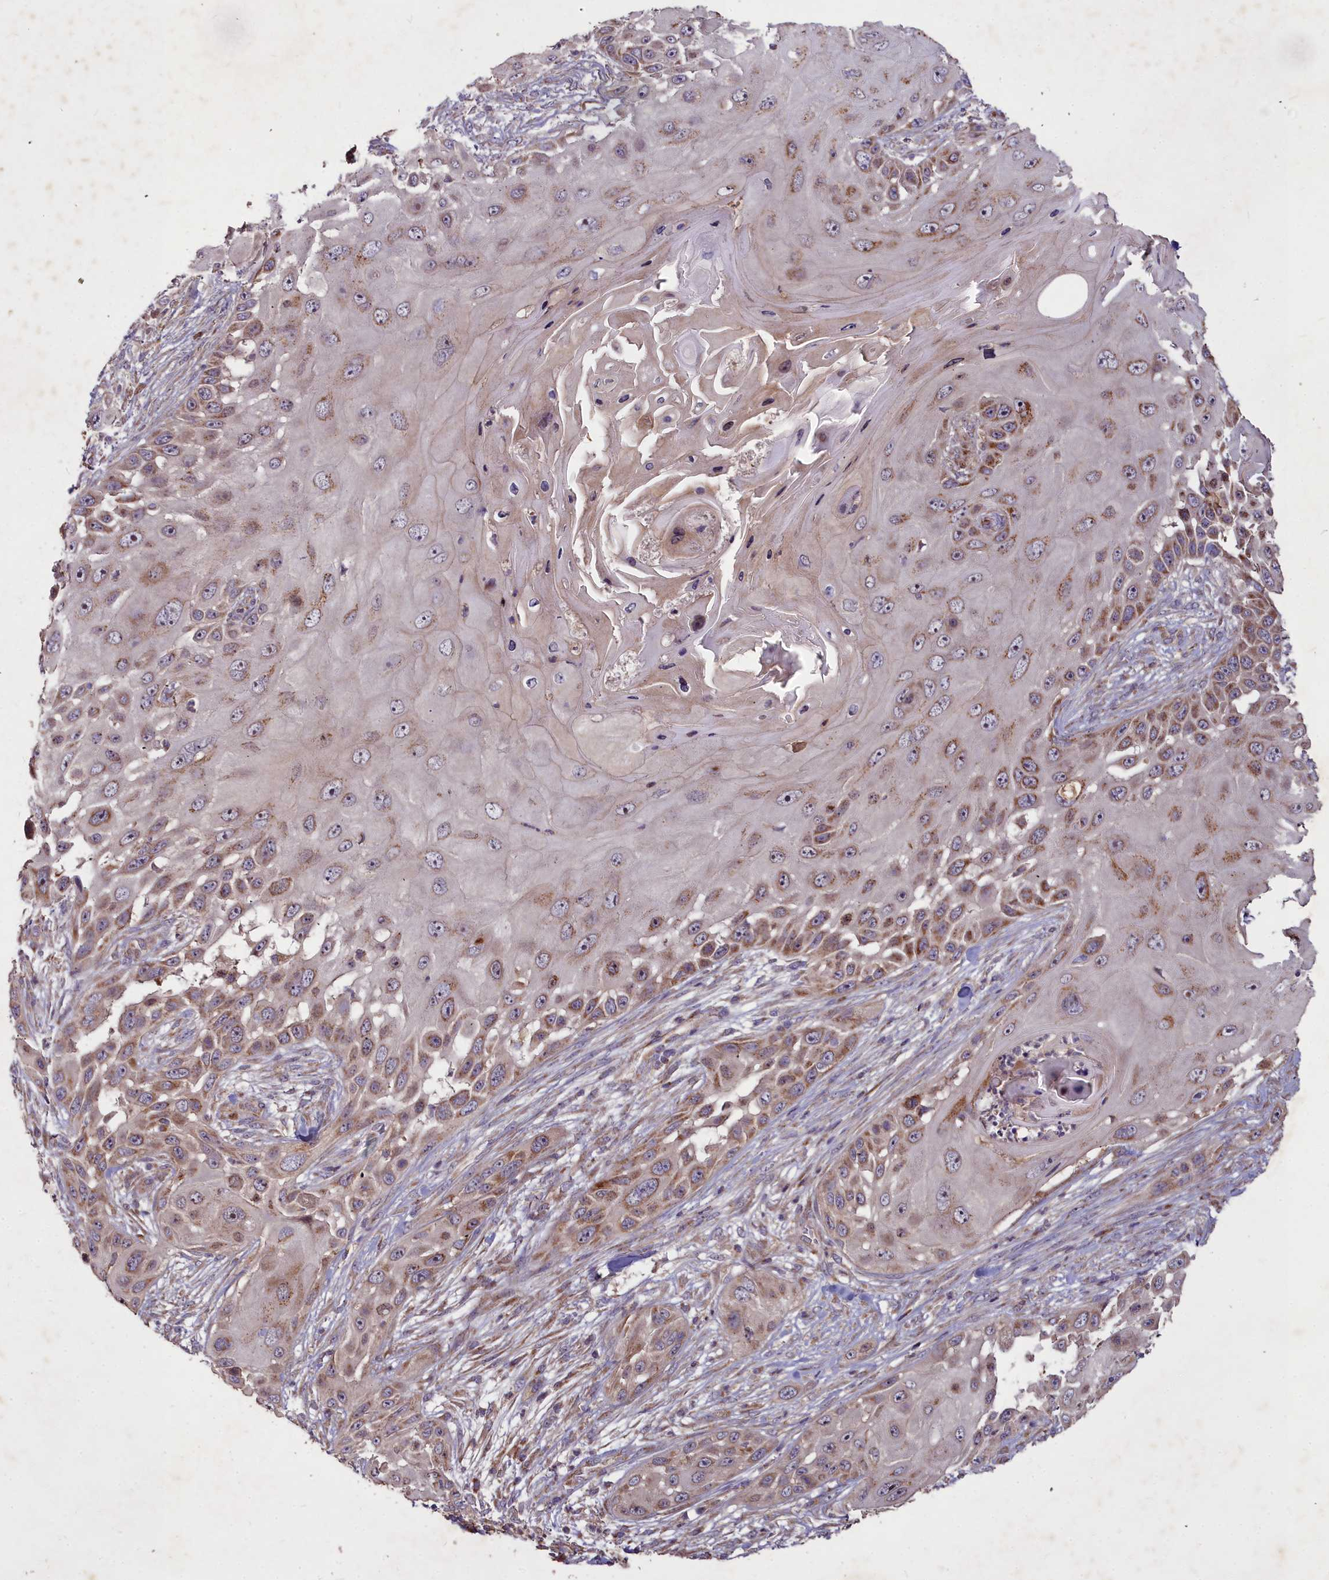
{"staining": {"intensity": "moderate", "quantity": ">75%", "location": "cytoplasmic/membranous"}, "tissue": "skin cancer", "cell_type": "Tumor cells", "image_type": "cancer", "snomed": [{"axis": "morphology", "description": "Squamous cell carcinoma, NOS"}, {"axis": "topography", "description": "Skin"}], "caption": "Human skin squamous cell carcinoma stained with a protein marker reveals moderate staining in tumor cells.", "gene": "COX11", "patient": {"sex": "female", "age": 44}}